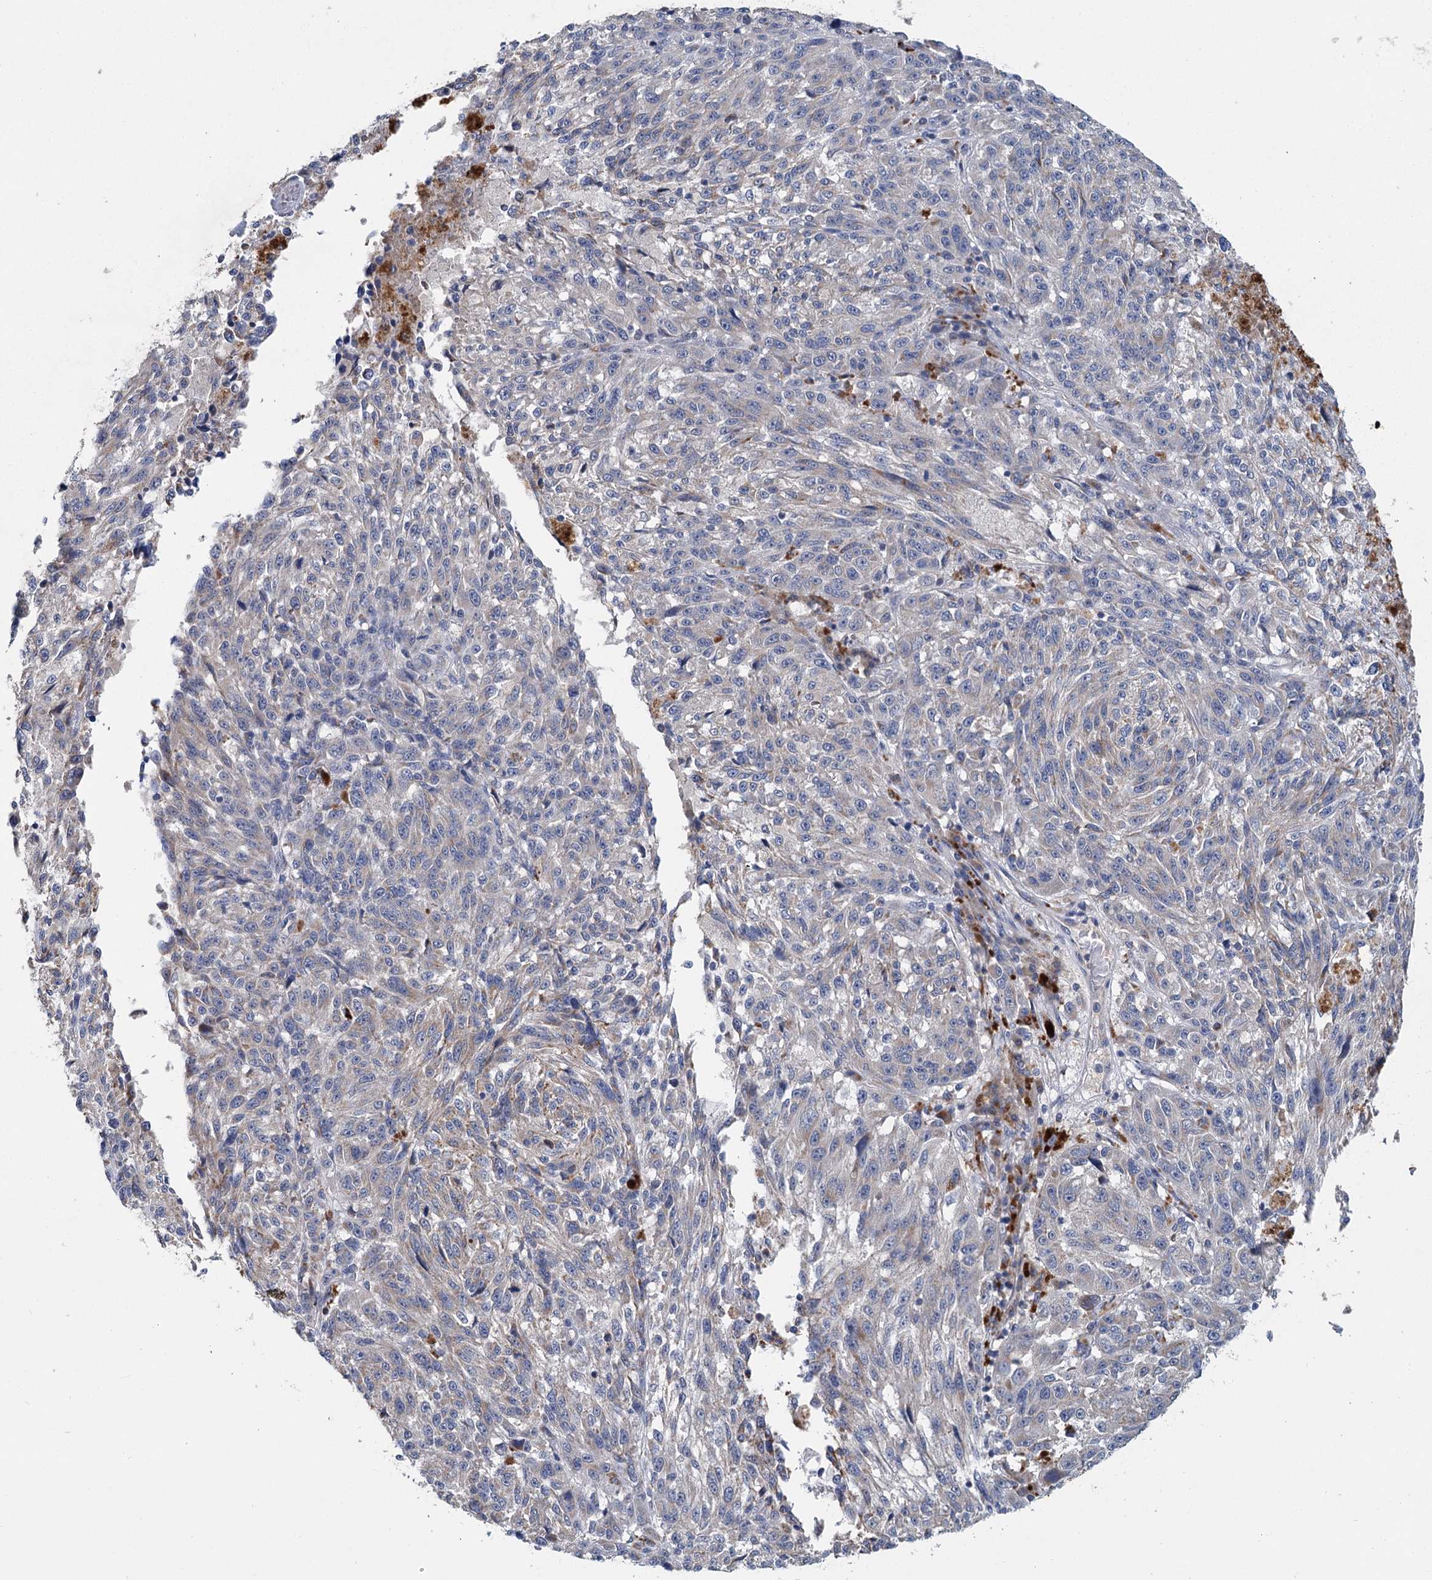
{"staining": {"intensity": "negative", "quantity": "none", "location": "none"}, "tissue": "melanoma", "cell_type": "Tumor cells", "image_type": "cancer", "snomed": [{"axis": "morphology", "description": "Malignant melanoma, NOS"}, {"axis": "topography", "description": "Skin"}], "caption": "Tumor cells show no significant protein expression in malignant melanoma. (Stains: DAB IHC with hematoxylin counter stain, Microscopy: brightfield microscopy at high magnification).", "gene": "ANKRD16", "patient": {"sex": "male", "age": 53}}